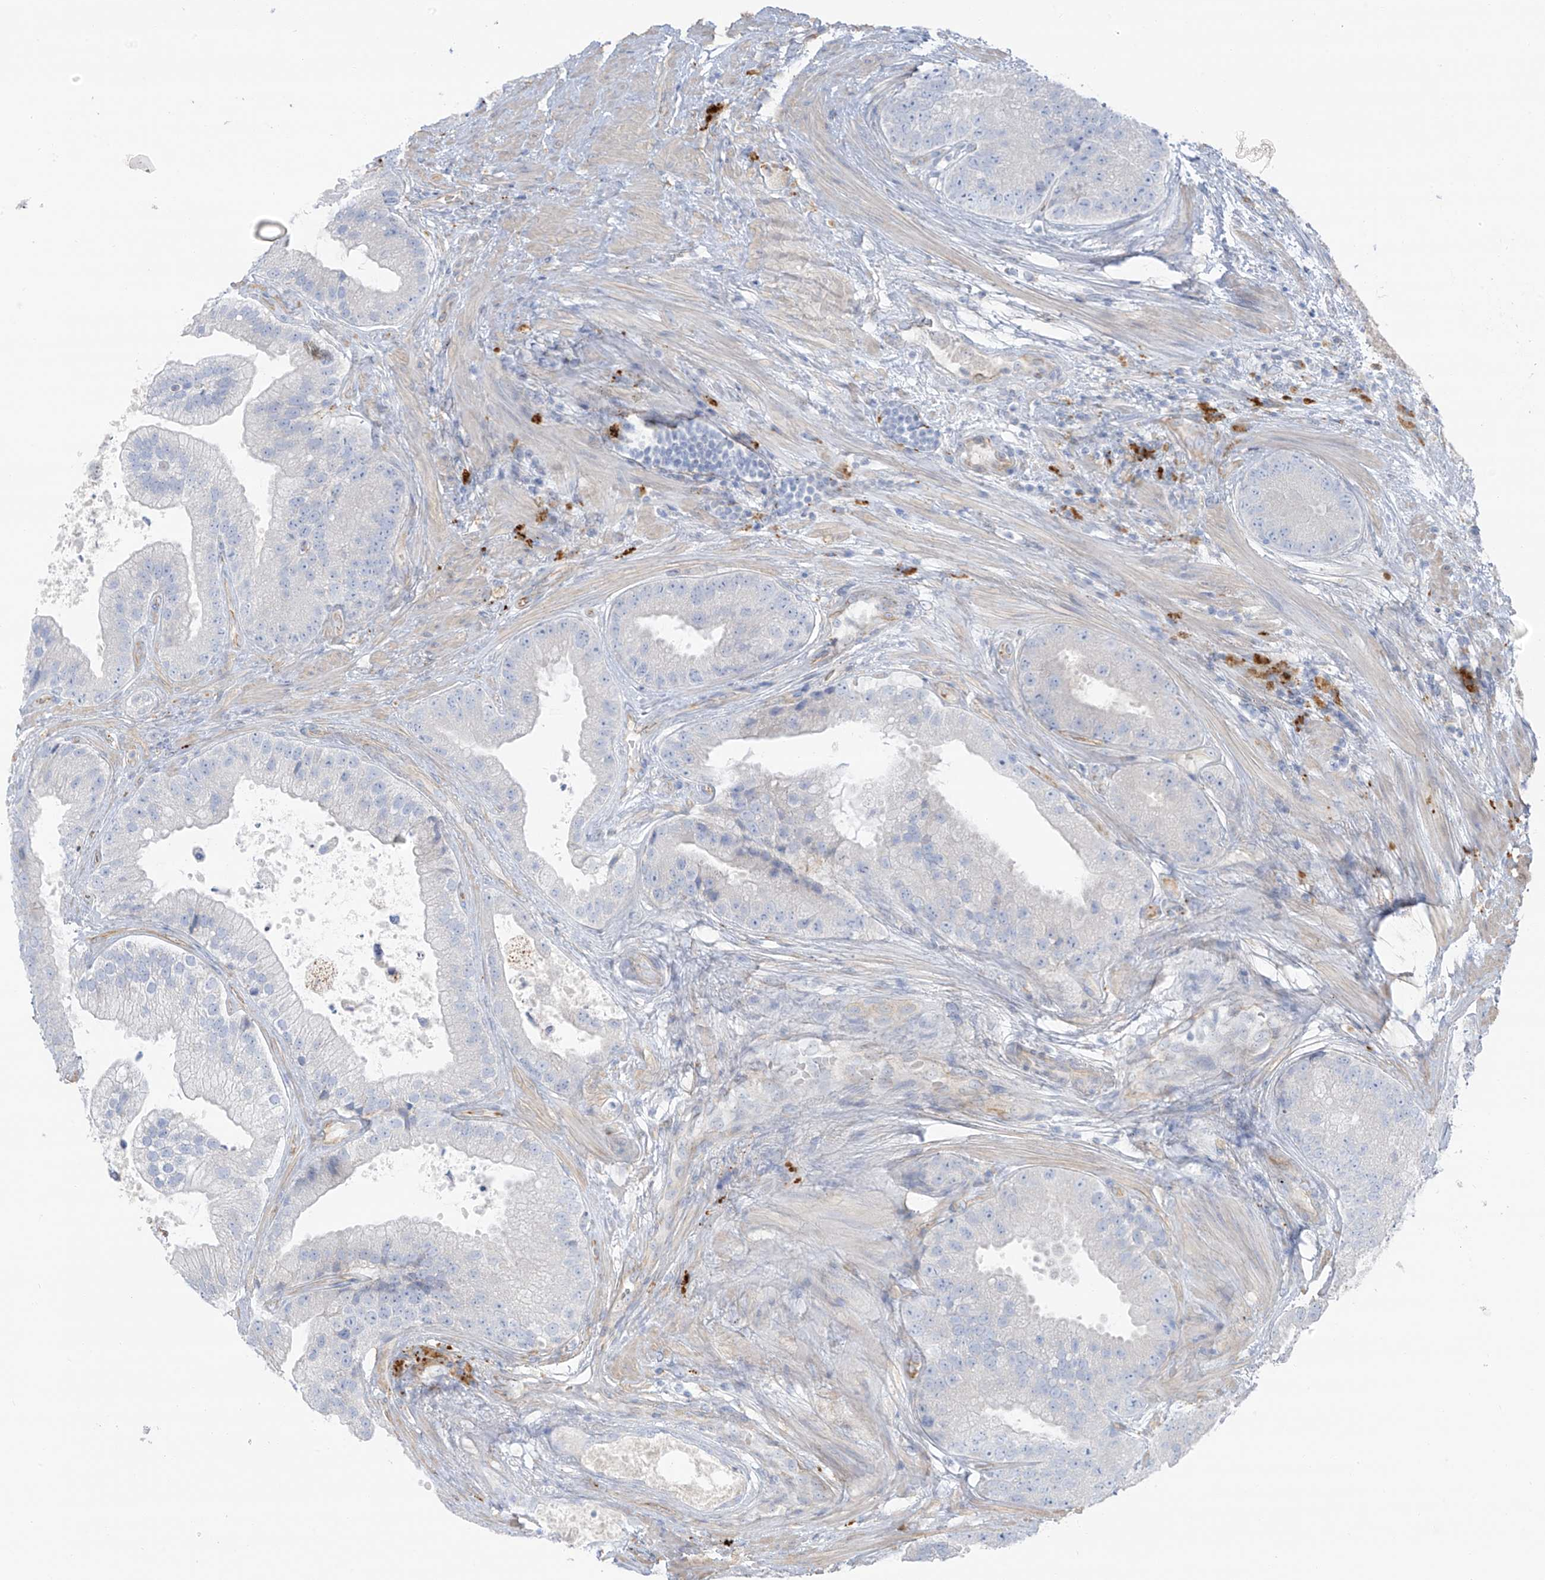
{"staining": {"intensity": "negative", "quantity": "none", "location": "none"}, "tissue": "prostate cancer", "cell_type": "Tumor cells", "image_type": "cancer", "snomed": [{"axis": "morphology", "description": "Adenocarcinoma, High grade"}, {"axis": "topography", "description": "Prostate"}], "caption": "DAB (3,3'-diaminobenzidine) immunohistochemical staining of prostate high-grade adenocarcinoma displays no significant staining in tumor cells.", "gene": "TAL2", "patient": {"sex": "male", "age": 70}}